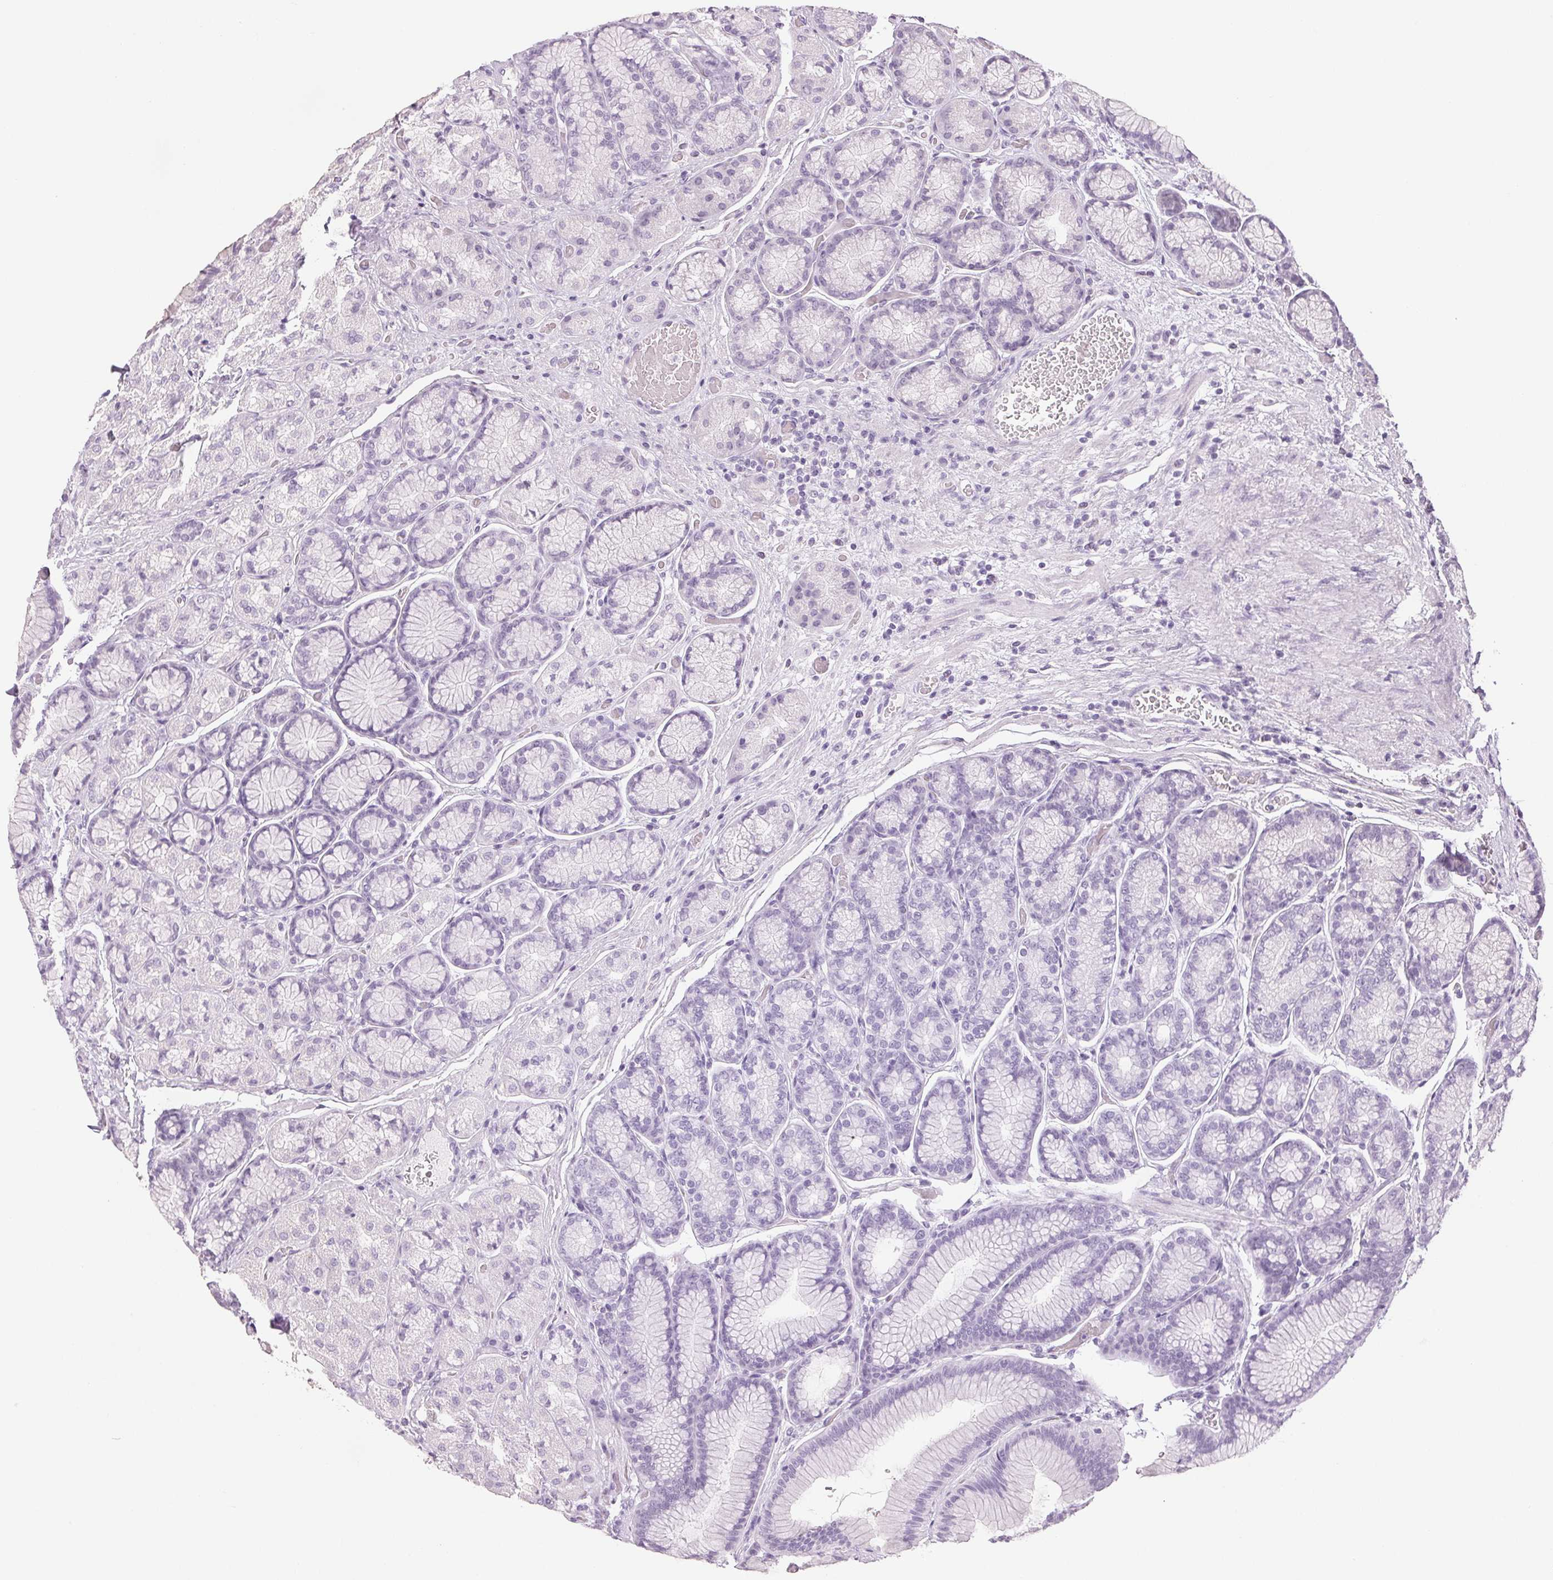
{"staining": {"intensity": "negative", "quantity": "none", "location": "none"}, "tissue": "stomach", "cell_type": "Glandular cells", "image_type": "normal", "snomed": [{"axis": "morphology", "description": "Normal tissue, NOS"}, {"axis": "morphology", "description": "Adenocarcinoma, NOS"}, {"axis": "morphology", "description": "Adenocarcinoma, High grade"}, {"axis": "topography", "description": "Stomach, upper"}, {"axis": "topography", "description": "Stomach"}], "caption": "The histopathology image exhibits no staining of glandular cells in normal stomach. (Stains: DAB immunohistochemistry (IHC) with hematoxylin counter stain, Microscopy: brightfield microscopy at high magnification).", "gene": "DNAJC6", "patient": {"sex": "female", "age": 65}}